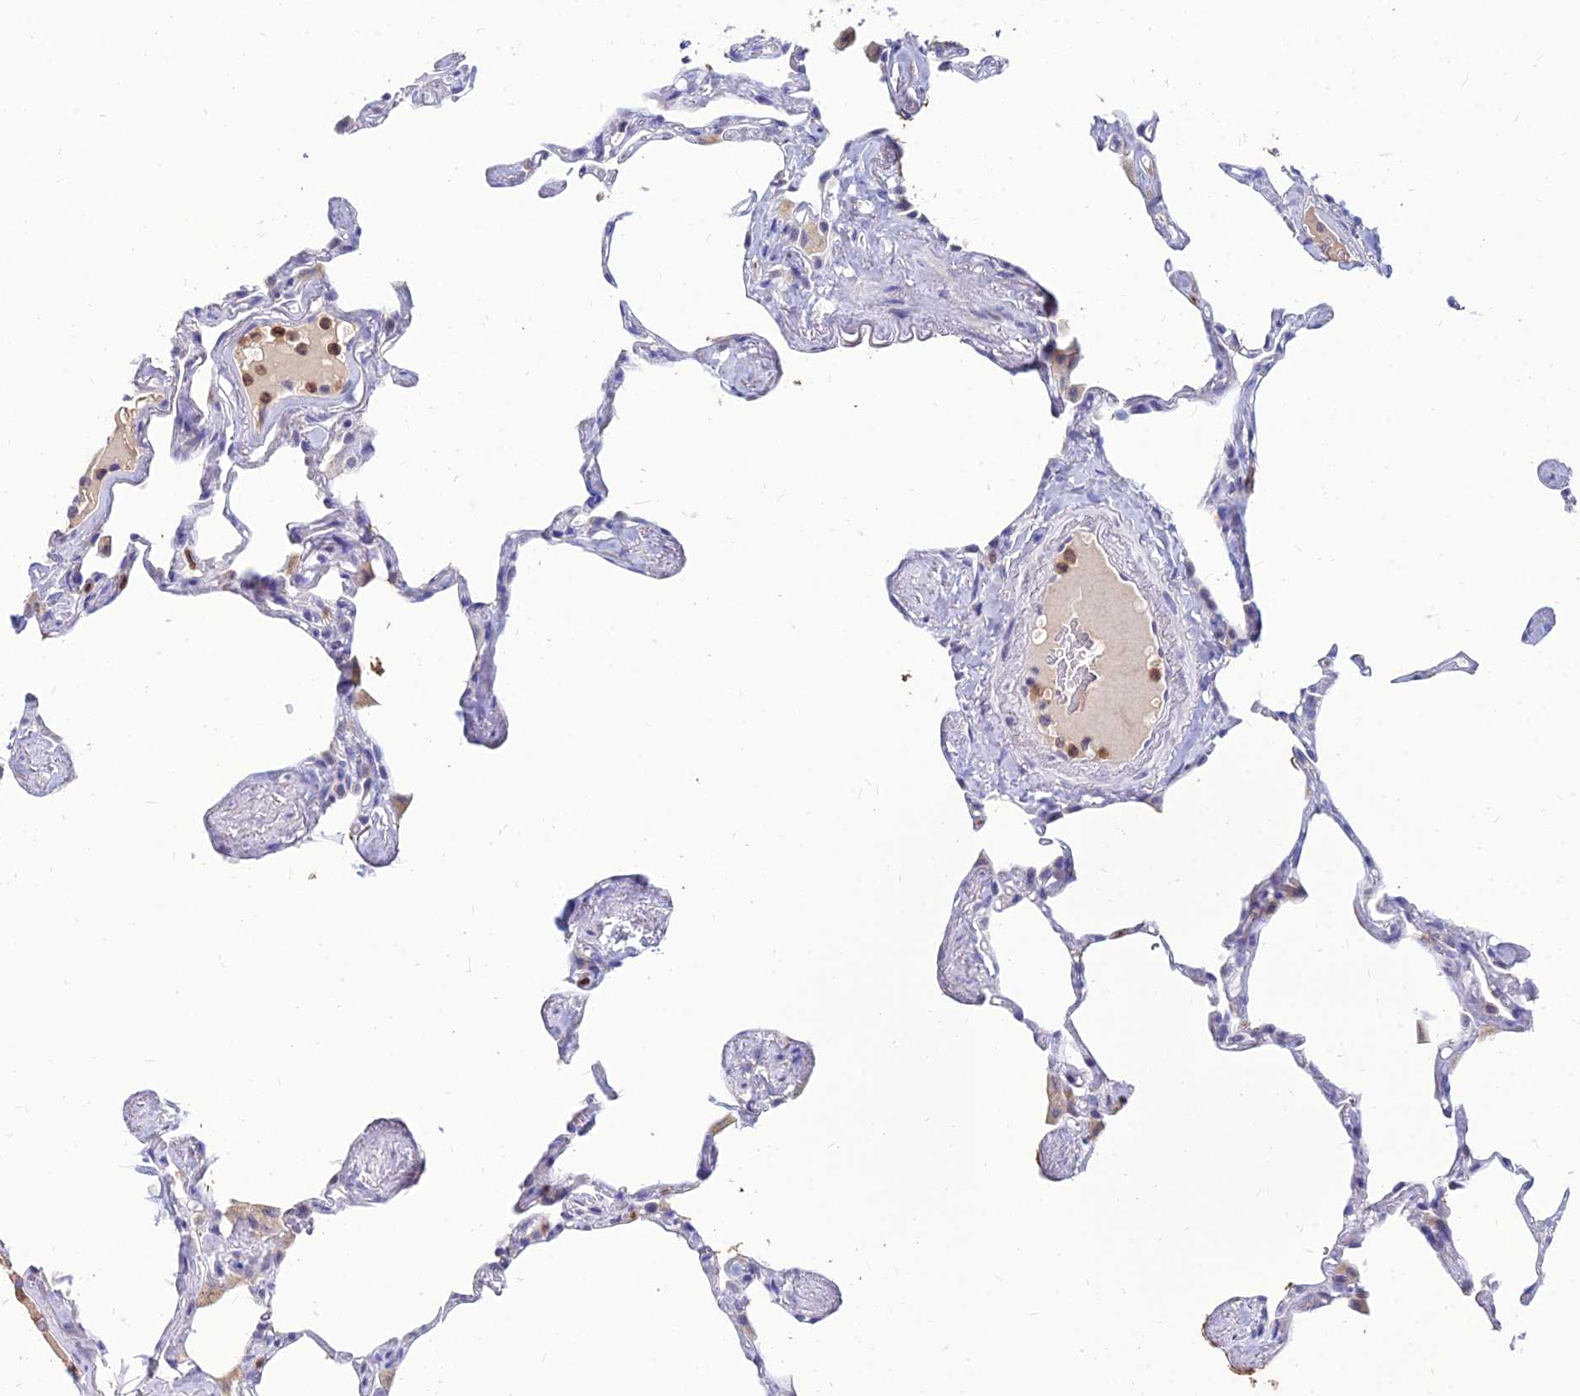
{"staining": {"intensity": "negative", "quantity": "none", "location": "none"}, "tissue": "lung", "cell_type": "Alveolar cells", "image_type": "normal", "snomed": [{"axis": "morphology", "description": "Normal tissue, NOS"}, {"axis": "topography", "description": "Lung"}], "caption": "Immunohistochemistry (IHC) photomicrograph of unremarkable human lung stained for a protein (brown), which shows no staining in alveolar cells.", "gene": "GOLGA6A", "patient": {"sex": "male", "age": 65}}